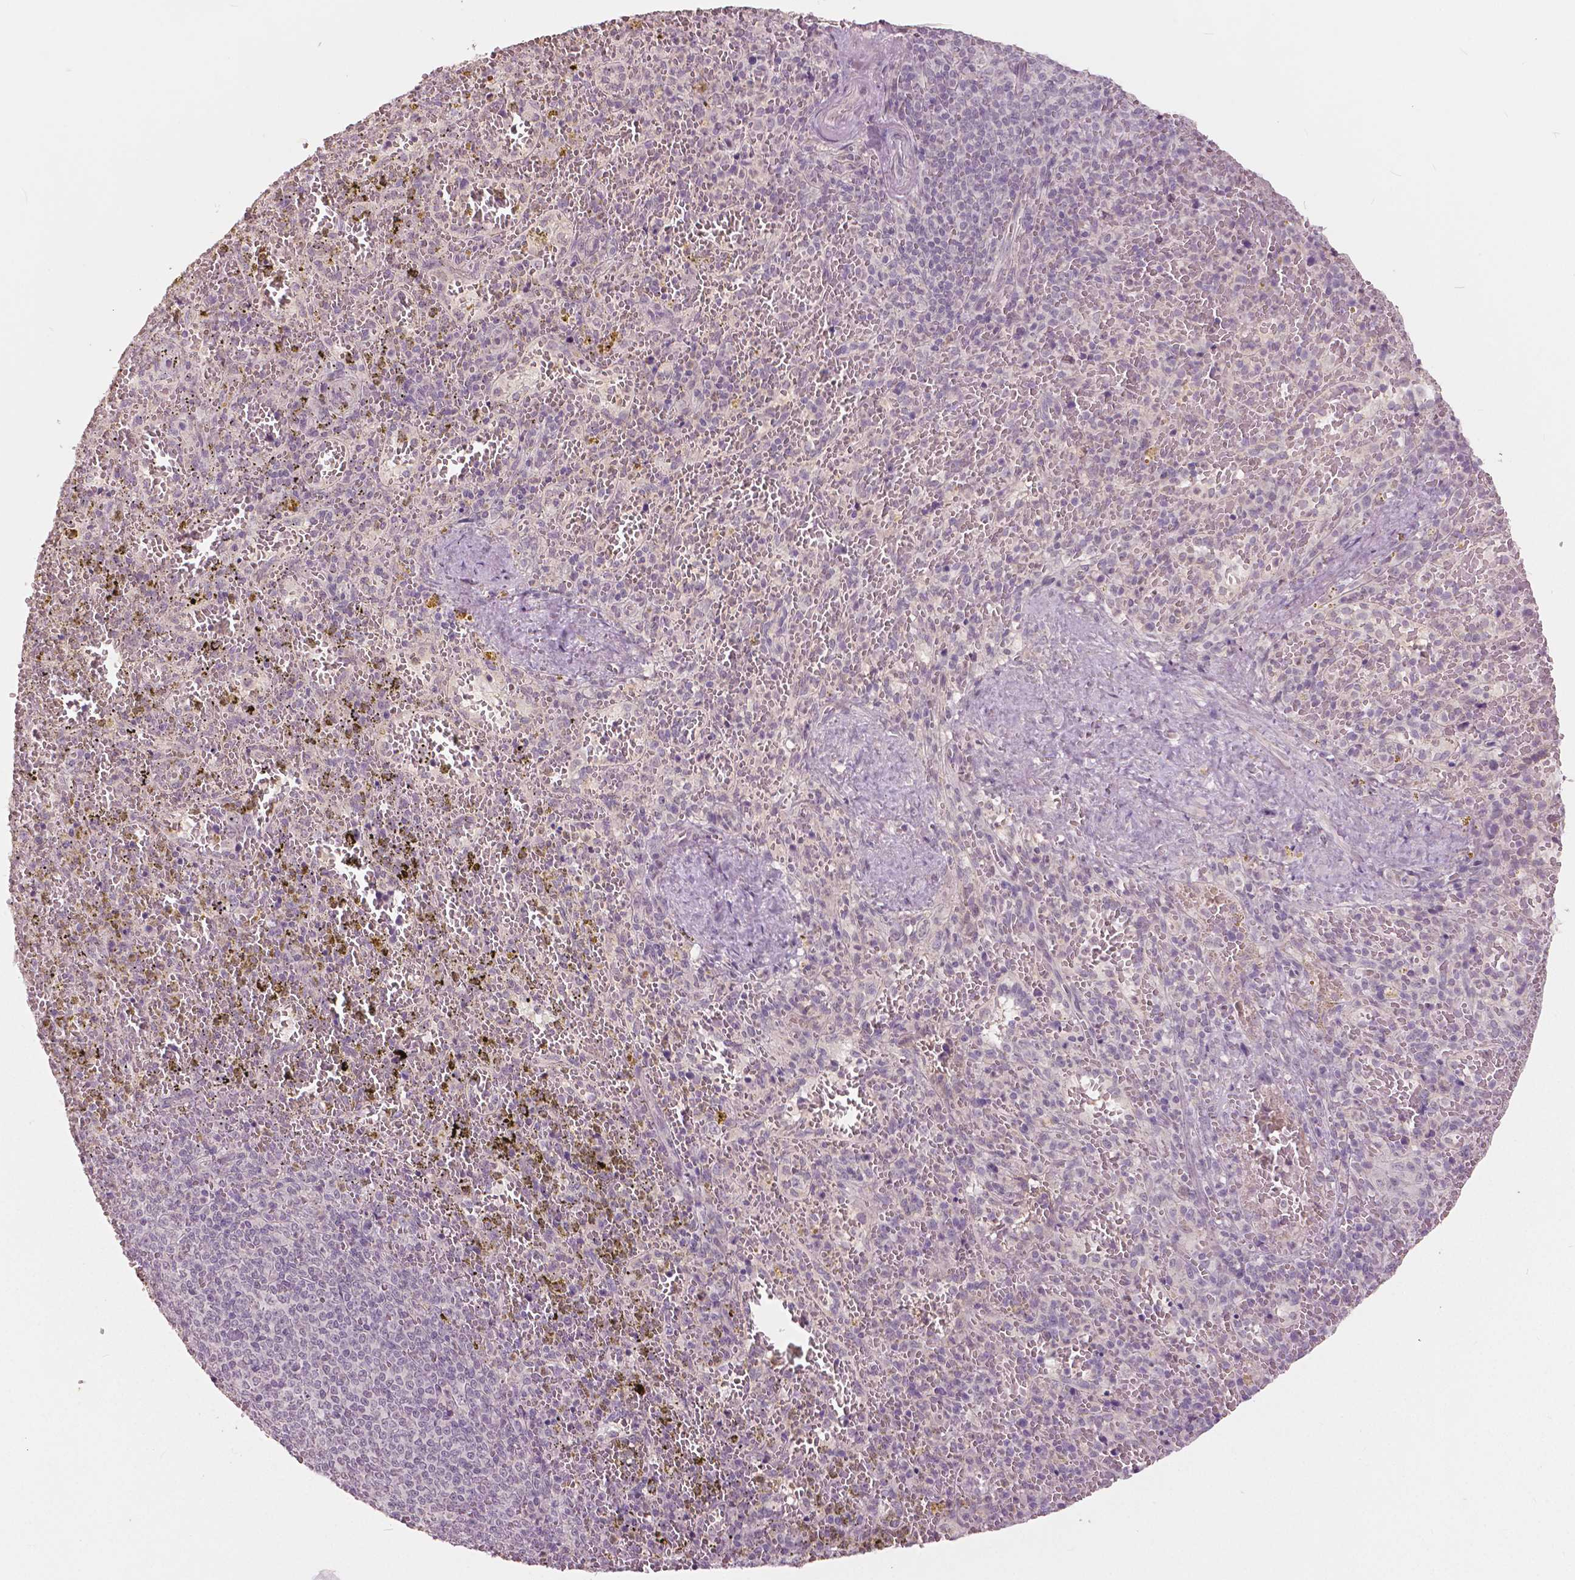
{"staining": {"intensity": "negative", "quantity": "none", "location": "none"}, "tissue": "spleen", "cell_type": "Cells in red pulp", "image_type": "normal", "snomed": [{"axis": "morphology", "description": "Normal tissue, NOS"}, {"axis": "topography", "description": "Spleen"}], "caption": "DAB immunohistochemical staining of benign spleen reveals no significant expression in cells in red pulp. Nuclei are stained in blue.", "gene": "NANOG", "patient": {"sex": "female", "age": 50}}